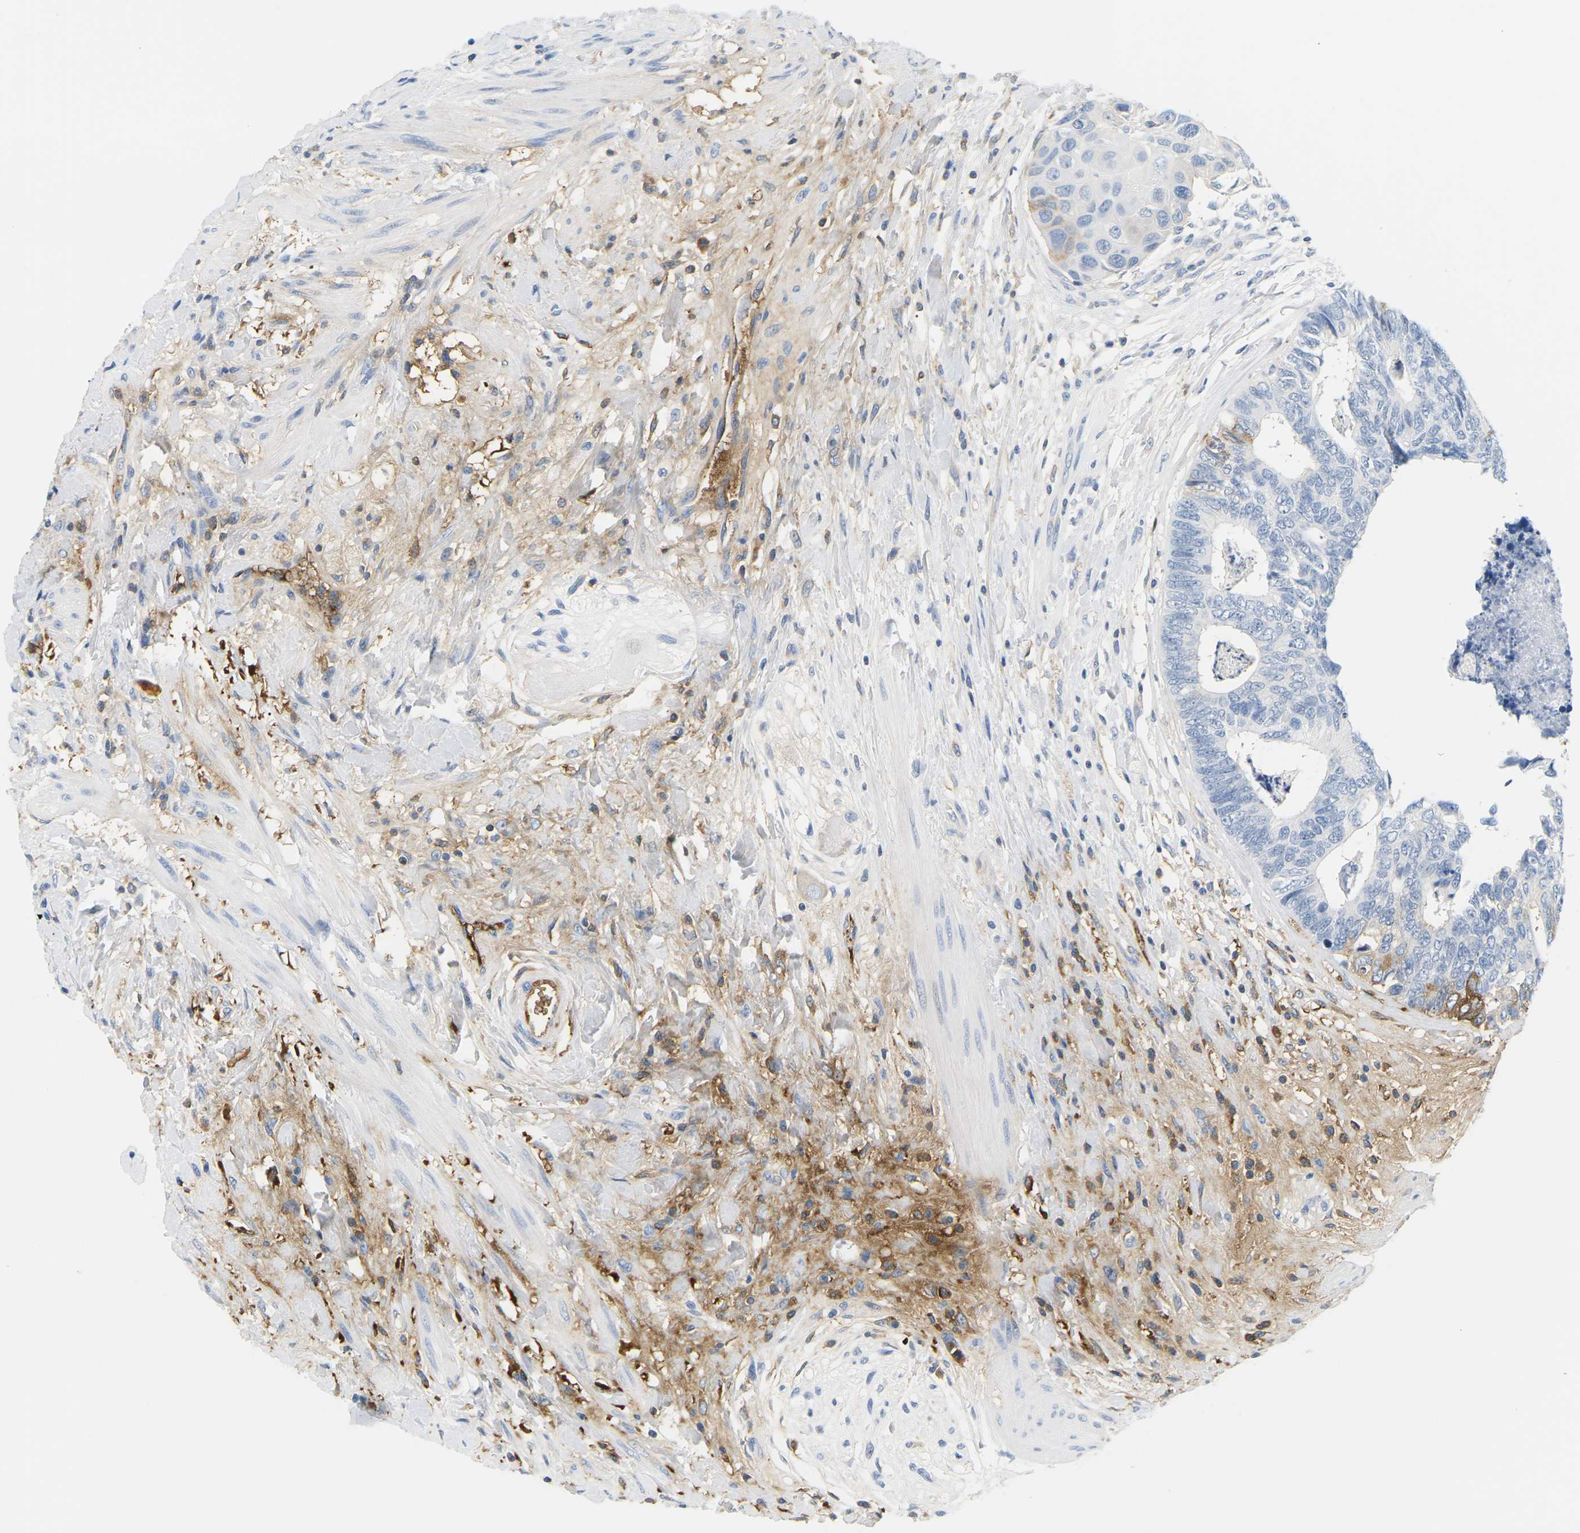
{"staining": {"intensity": "negative", "quantity": "none", "location": "none"}, "tissue": "colorectal cancer", "cell_type": "Tumor cells", "image_type": "cancer", "snomed": [{"axis": "morphology", "description": "Adenocarcinoma, NOS"}, {"axis": "topography", "description": "Rectum"}], "caption": "This histopathology image is of colorectal adenocarcinoma stained with immunohistochemistry (IHC) to label a protein in brown with the nuclei are counter-stained blue. There is no staining in tumor cells.", "gene": "APOB", "patient": {"sex": "male", "age": 51}}